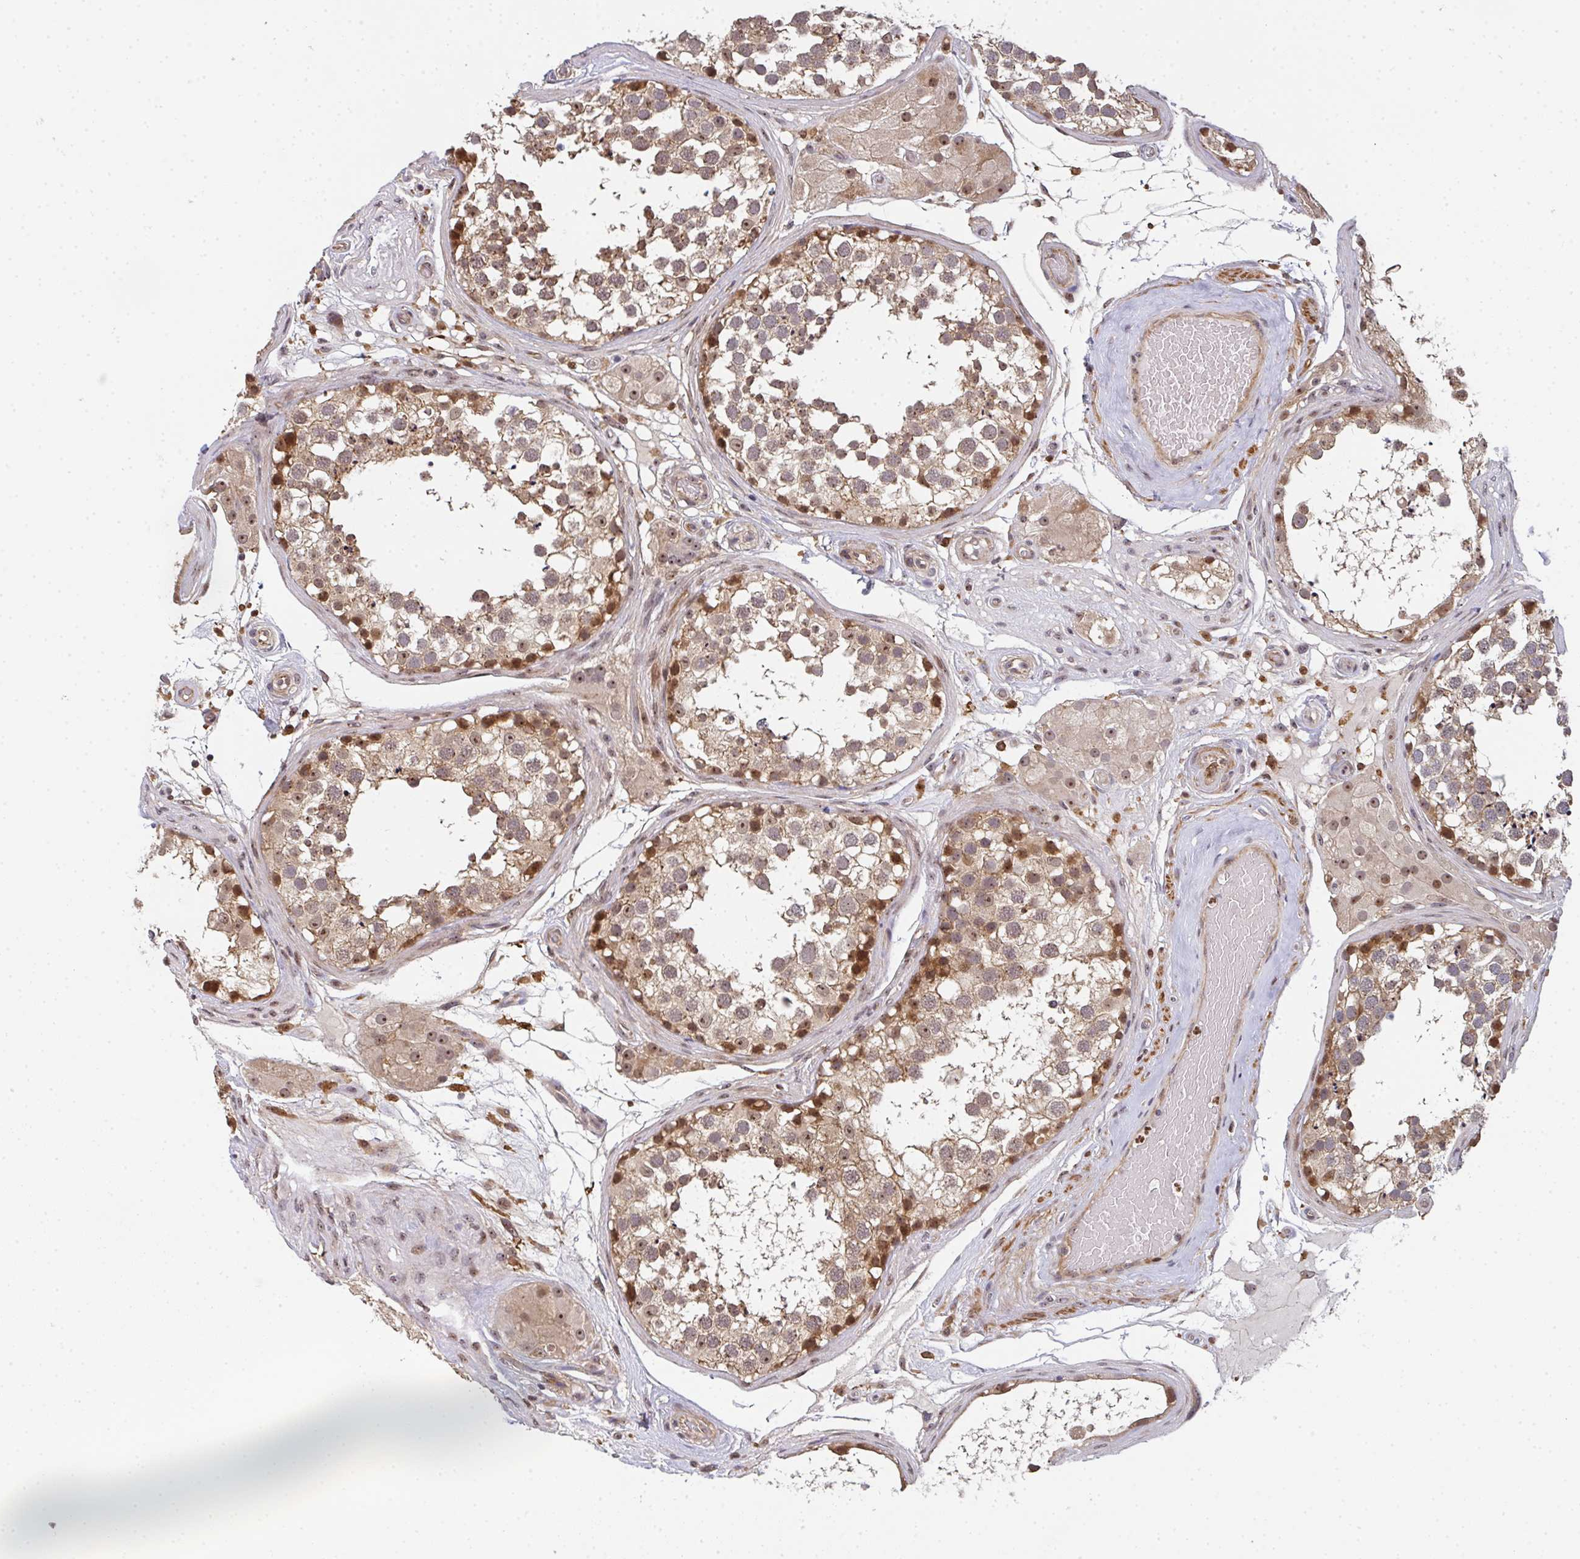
{"staining": {"intensity": "moderate", "quantity": ">75%", "location": "cytoplasmic/membranous,nuclear"}, "tissue": "testis", "cell_type": "Cells in seminiferous ducts", "image_type": "normal", "snomed": [{"axis": "morphology", "description": "Normal tissue, NOS"}, {"axis": "morphology", "description": "Seminoma, NOS"}, {"axis": "topography", "description": "Testis"}], "caption": "Immunohistochemistry (IHC) photomicrograph of benign human testis stained for a protein (brown), which demonstrates medium levels of moderate cytoplasmic/membranous,nuclear positivity in approximately >75% of cells in seminiferous ducts.", "gene": "SIMC1", "patient": {"sex": "male", "age": 65}}